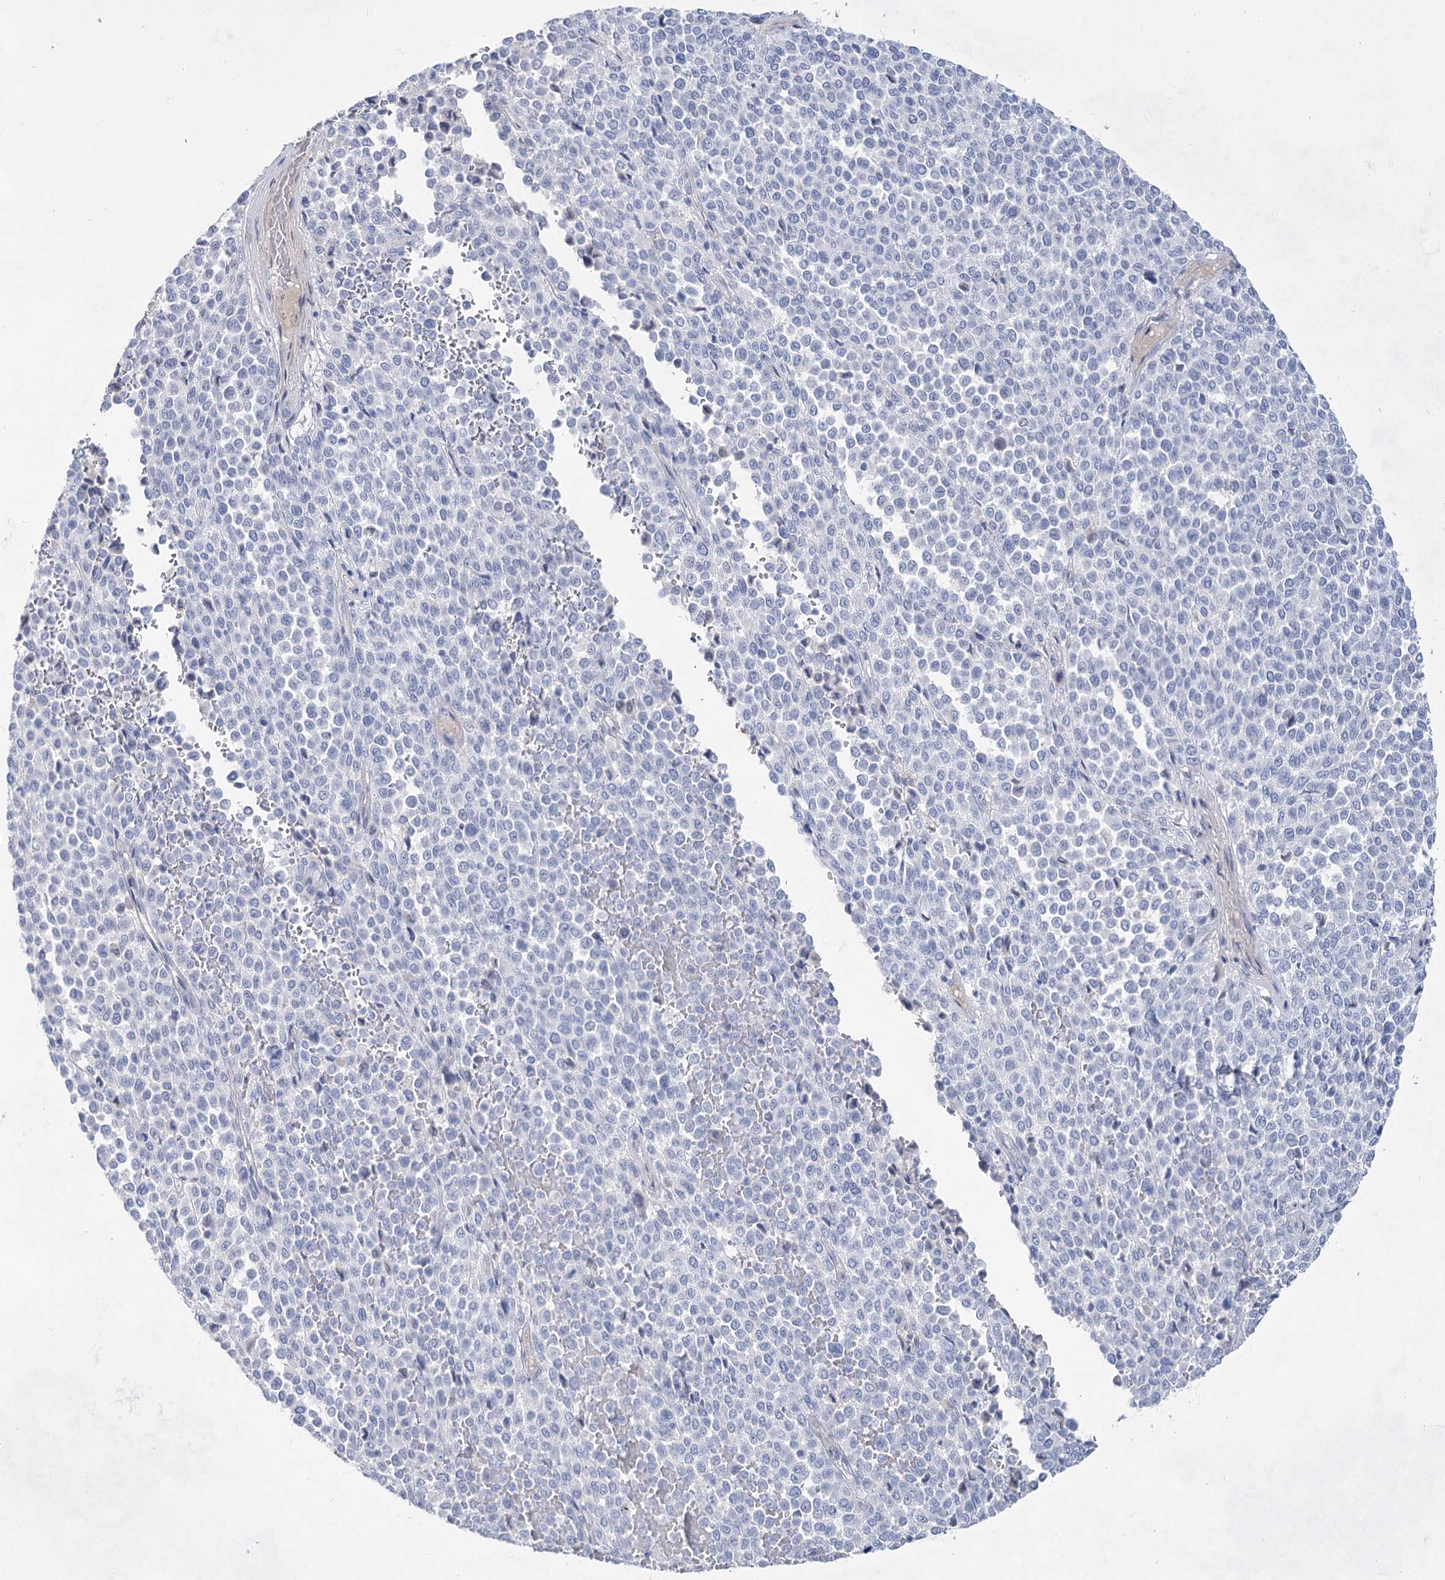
{"staining": {"intensity": "negative", "quantity": "none", "location": "none"}, "tissue": "melanoma", "cell_type": "Tumor cells", "image_type": "cancer", "snomed": [{"axis": "morphology", "description": "Malignant melanoma, Metastatic site"}, {"axis": "topography", "description": "Pancreas"}], "caption": "DAB immunohistochemical staining of human melanoma reveals no significant staining in tumor cells.", "gene": "ACRV1", "patient": {"sex": "female", "age": 30}}